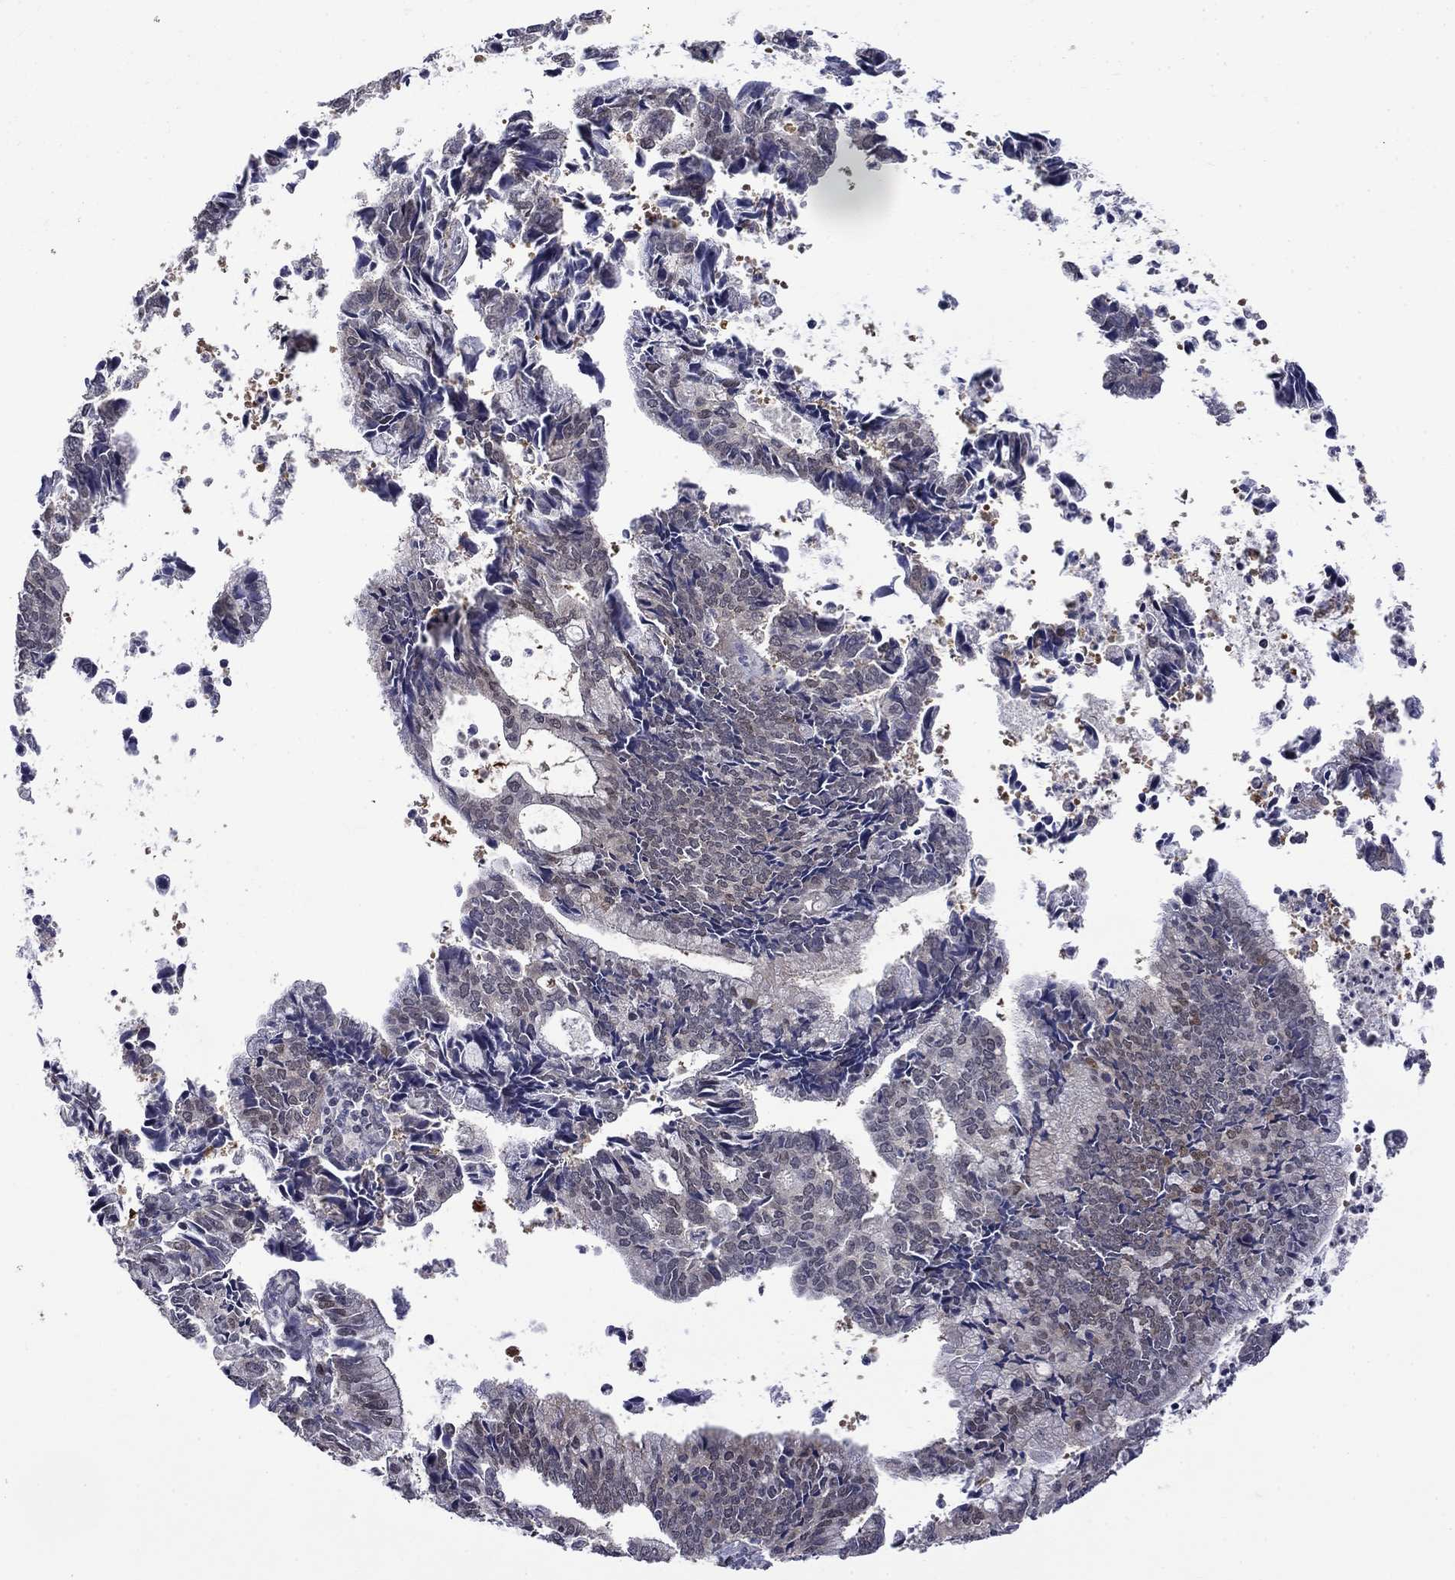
{"staining": {"intensity": "negative", "quantity": "none", "location": "none"}, "tissue": "cervical cancer", "cell_type": "Tumor cells", "image_type": "cancer", "snomed": [{"axis": "morphology", "description": "Adenocarcinoma, NOS"}, {"axis": "topography", "description": "Cervix"}], "caption": "There is no significant positivity in tumor cells of cervical adenocarcinoma.", "gene": "CBR1", "patient": {"sex": "female", "age": 42}}